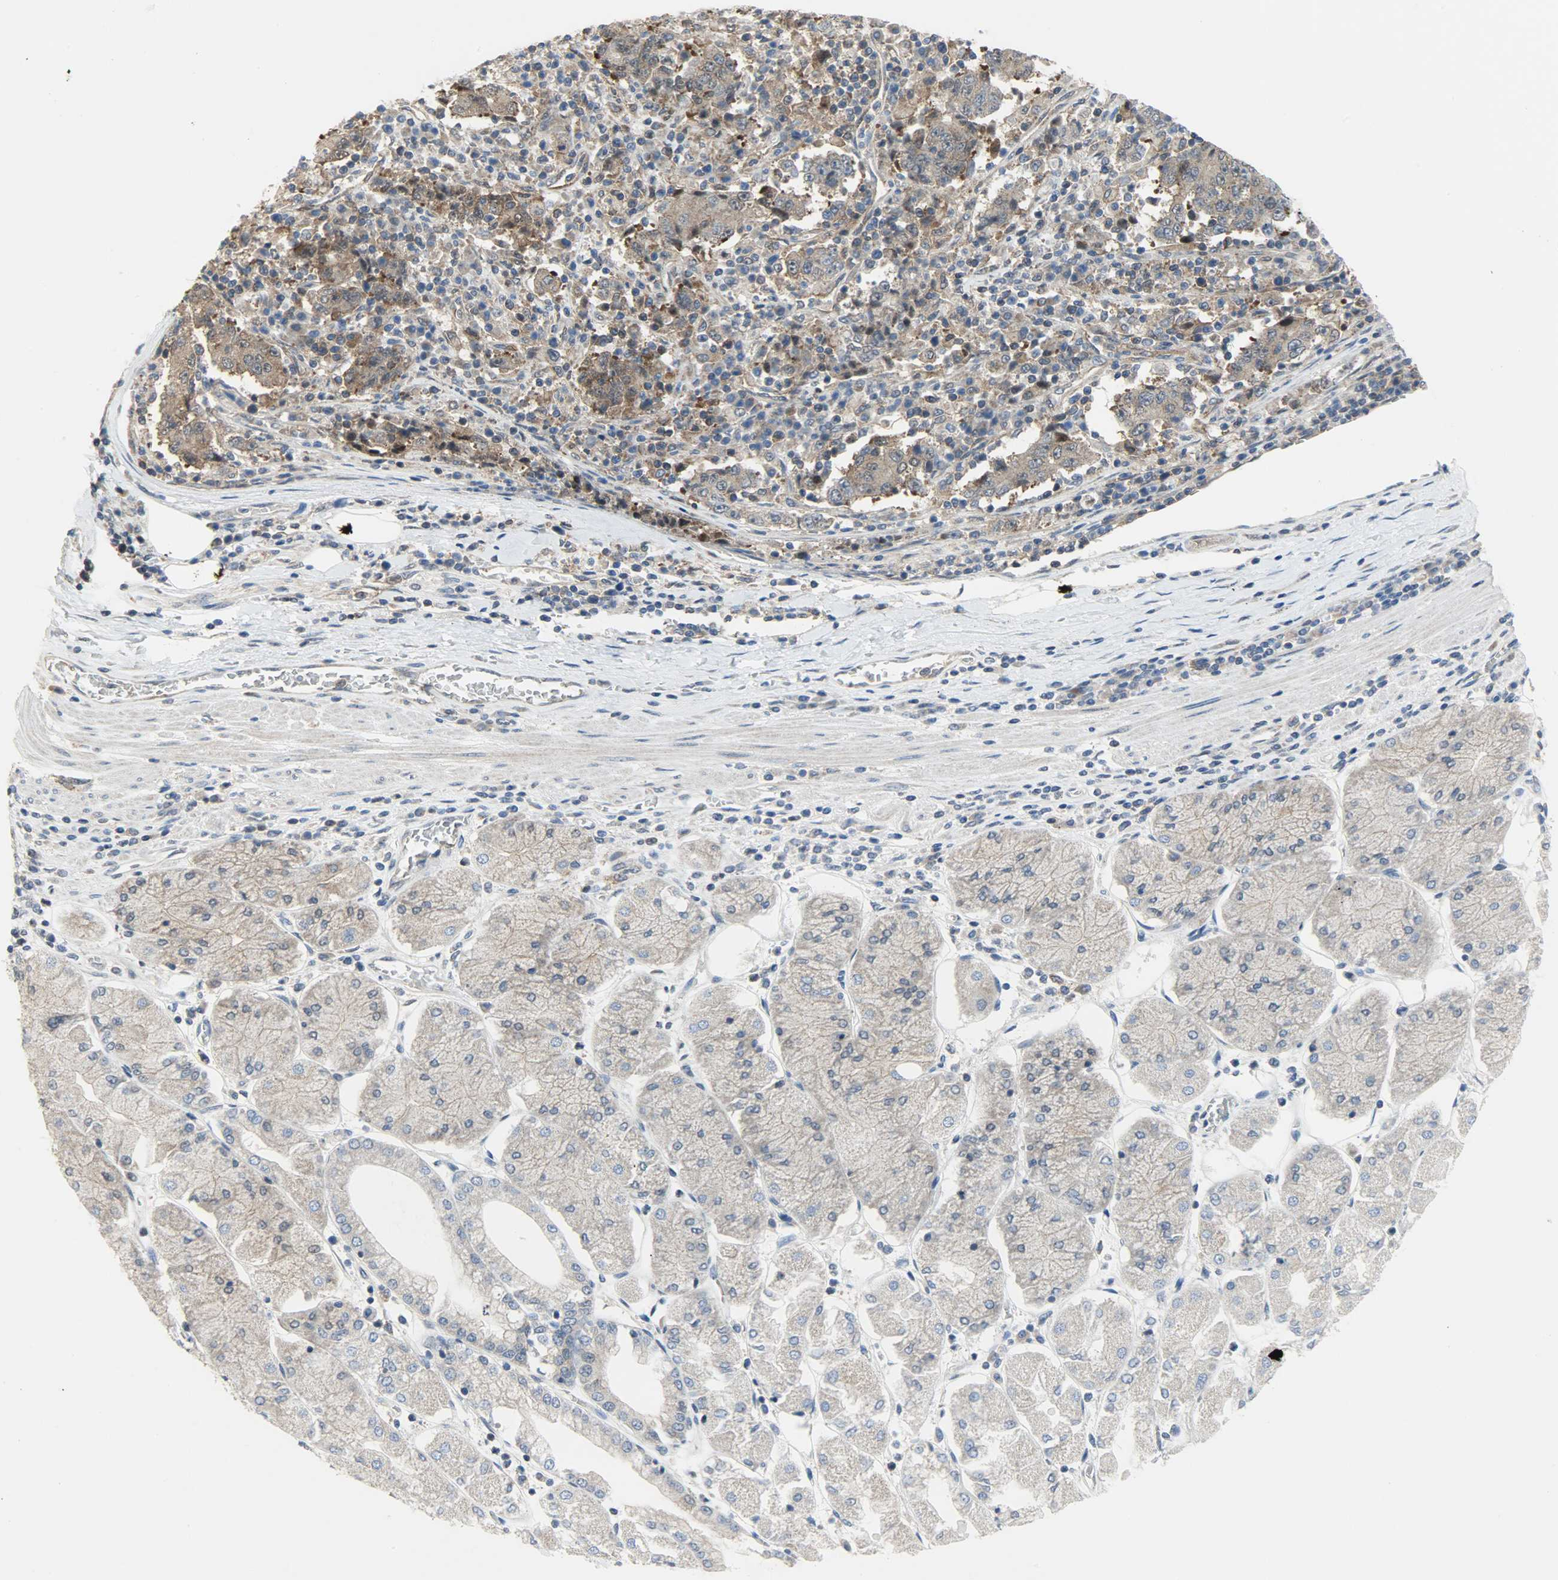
{"staining": {"intensity": "moderate", "quantity": ">75%", "location": "cytoplasmic/membranous"}, "tissue": "stomach cancer", "cell_type": "Tumor cells", "image_type": "cancer", "snomed": [{"axis": "morphology", "description": "Normal tissue, NOS"}, {"axis": "morphology", "description": "Adenocarcinoma, NOS"}, {"axis": "topography", "description": "Stomach, upper"}, {"axis": "topography", "description": "Stomach"}], "caption": "A histopathology image of adenocarcinoma (stomach) stained for a protein demonstrates moderate cytoplasmic/membranous brown staining in tumor cells.", "gene": "TRIM21", "patient": {"sex": "male", "age": 59}}